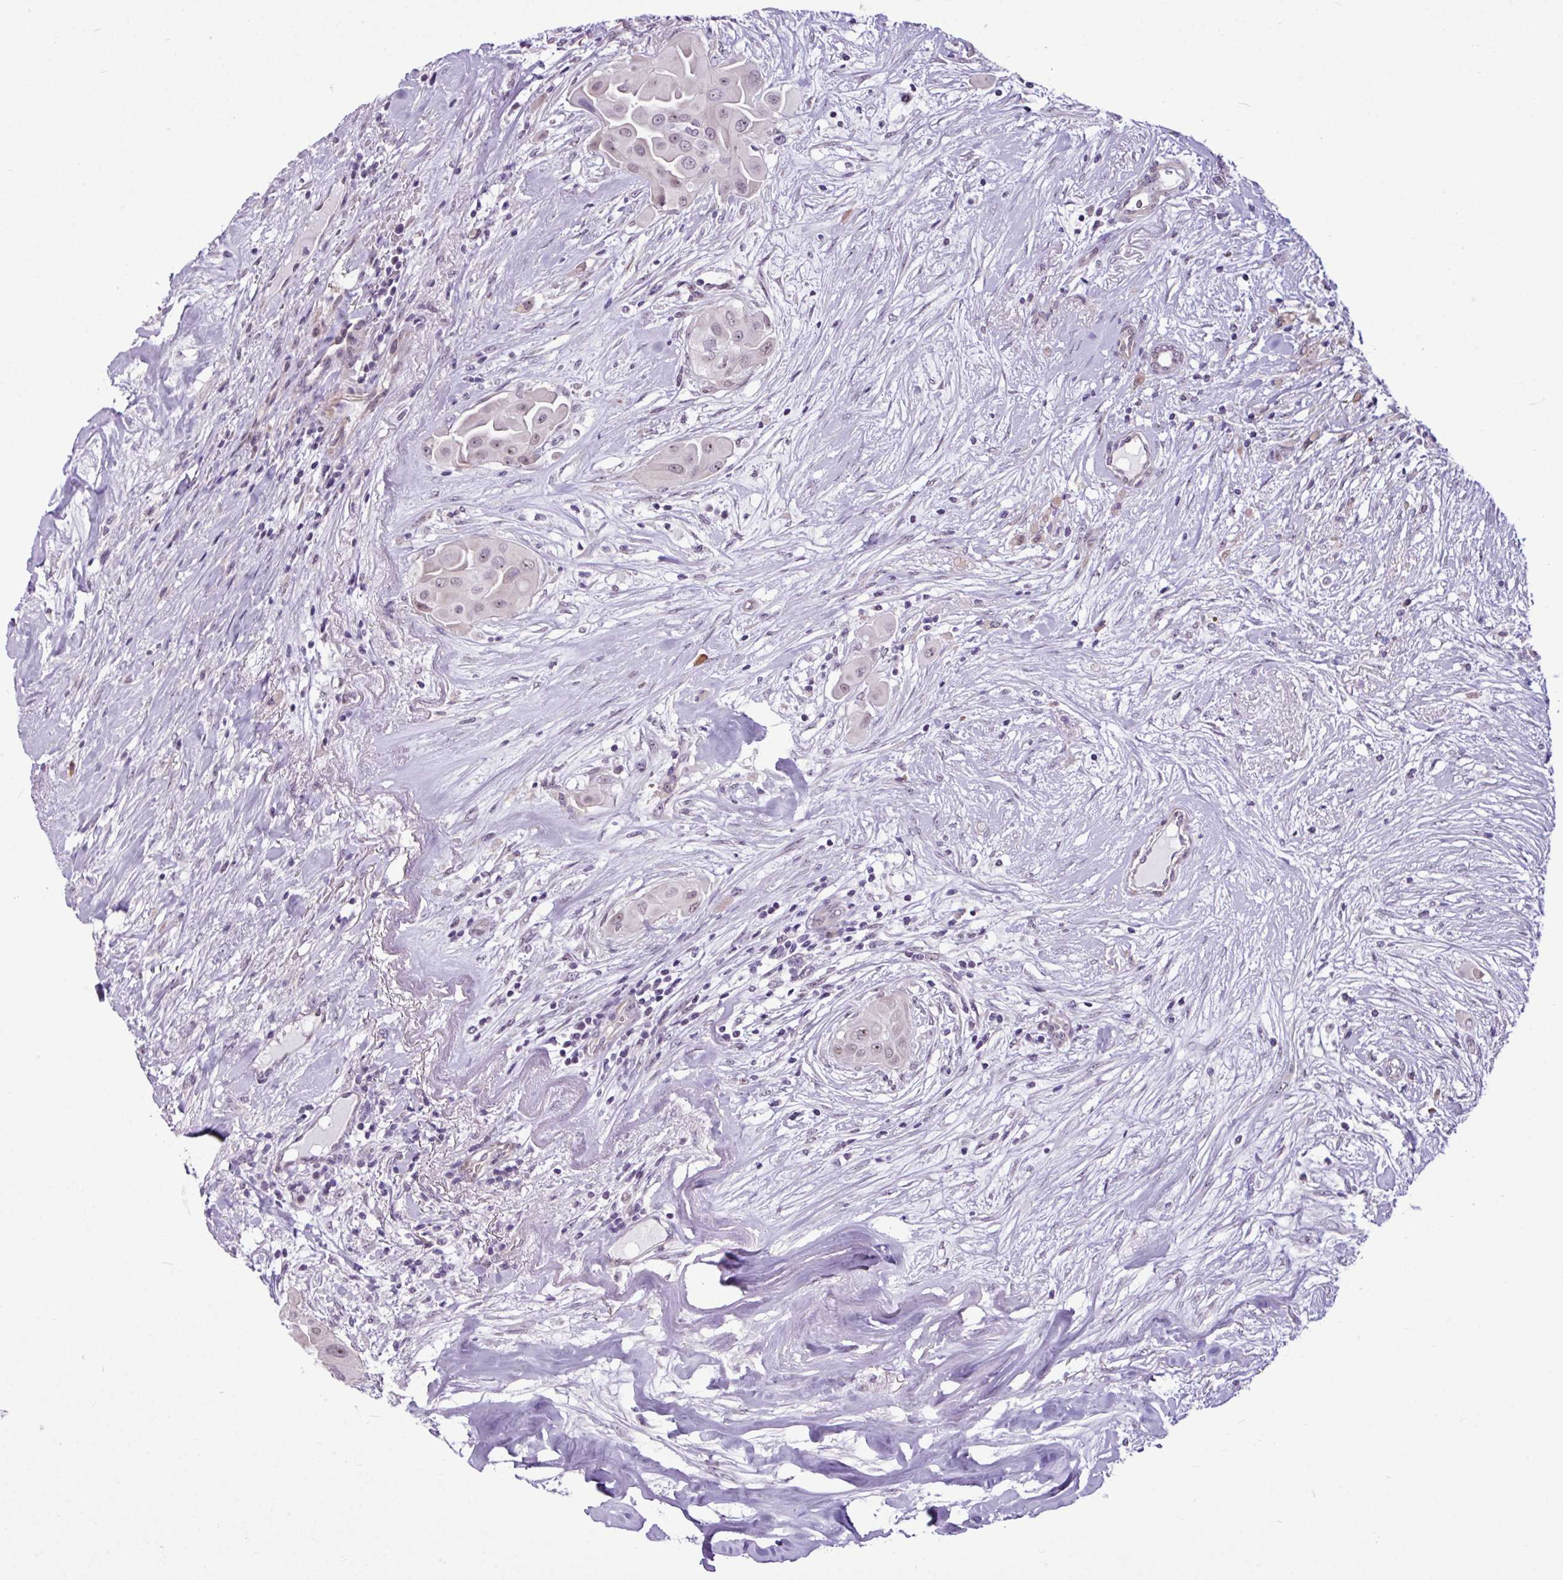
{"staining": {"intensity": "weak", "quantity": "<25%", "location": "nuclear"}, "tissue": "thyroid cancer", "cell_type": "Tumor cells", "image_type": "cancer", "snomed": [{"axis": "morphology", "description": "Papillary adenocarcinoma, NOS"}, {"axis": "topography", "description": "Thyroid gland"}], "caption": "DAB (3,3'-diaminobenzidine) immunohistochemical staining of thyroid papillary adenocarcinoma reveals no significant expression in tumor cells. (Stains: DAB immunohistochemistry with hematoxylin counter stain, Microscopy: brightfield microscopy at high magnification).", "gene": "UTP18", "patient": {"sex": "female", "age": 59}}